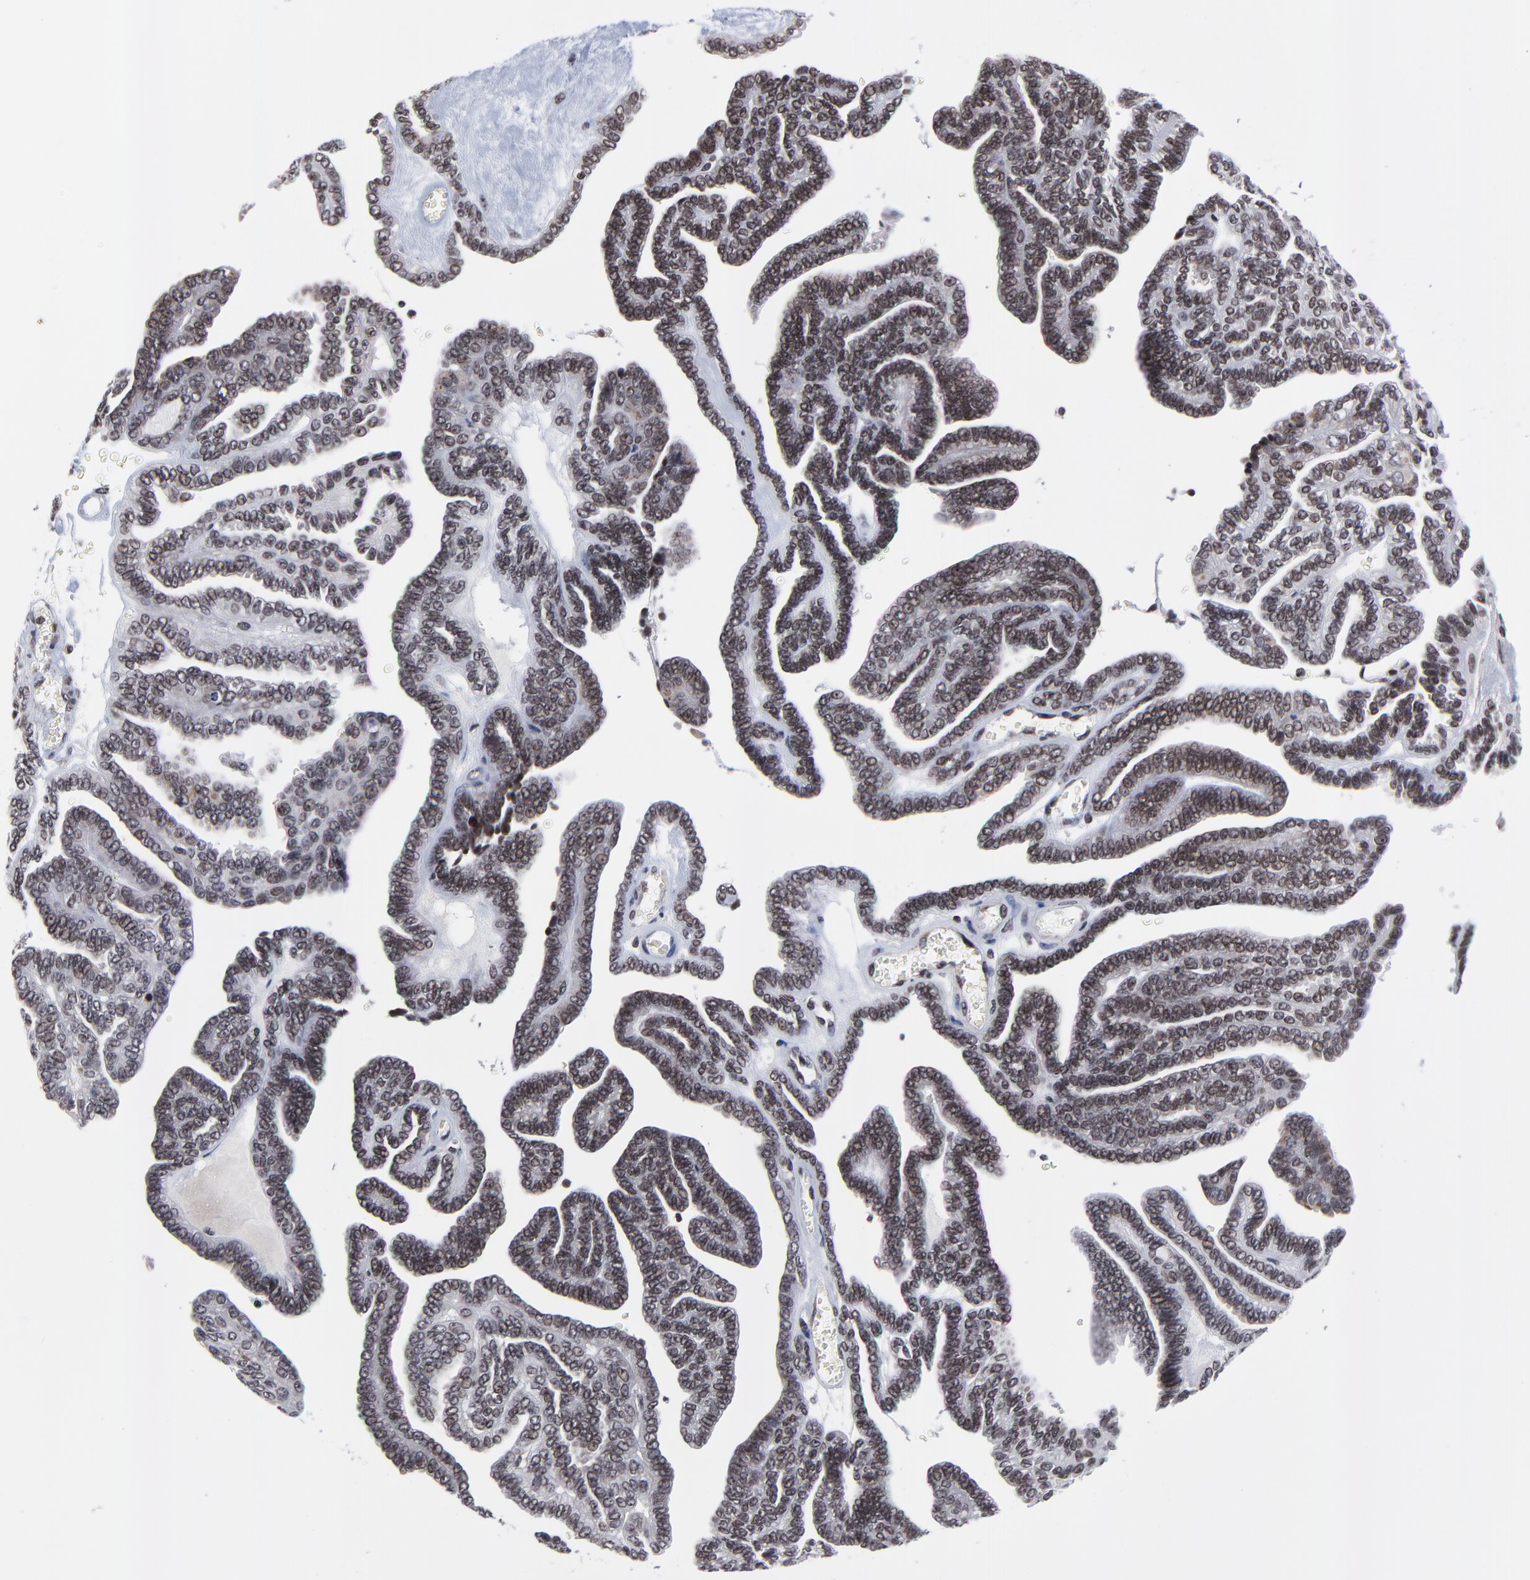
{"staining": {"intensity": "weak", "quantity": ">75%", "location": "cytoplasmic/membranous,nuclear"}, "tissue": "ovarian cancer", "cell_type": "Tumor cells", "image_type": "cancer", "snomed": [{"axis": "morphology", "description": "Cystadenocarcinoma, serous, NOS"}, {"axis": "topography", "description": "Ovary"}], "caption": "Approximately >75% of tumor cells in human serous cystadenocarcinoma (ovarian) show weak cytoplasmic/membranous and nuclear protein staining as visualized by brown immunohistochemical staining.", "gene": "ZNF777", "patient": {"sex": "female", "age": 71}}